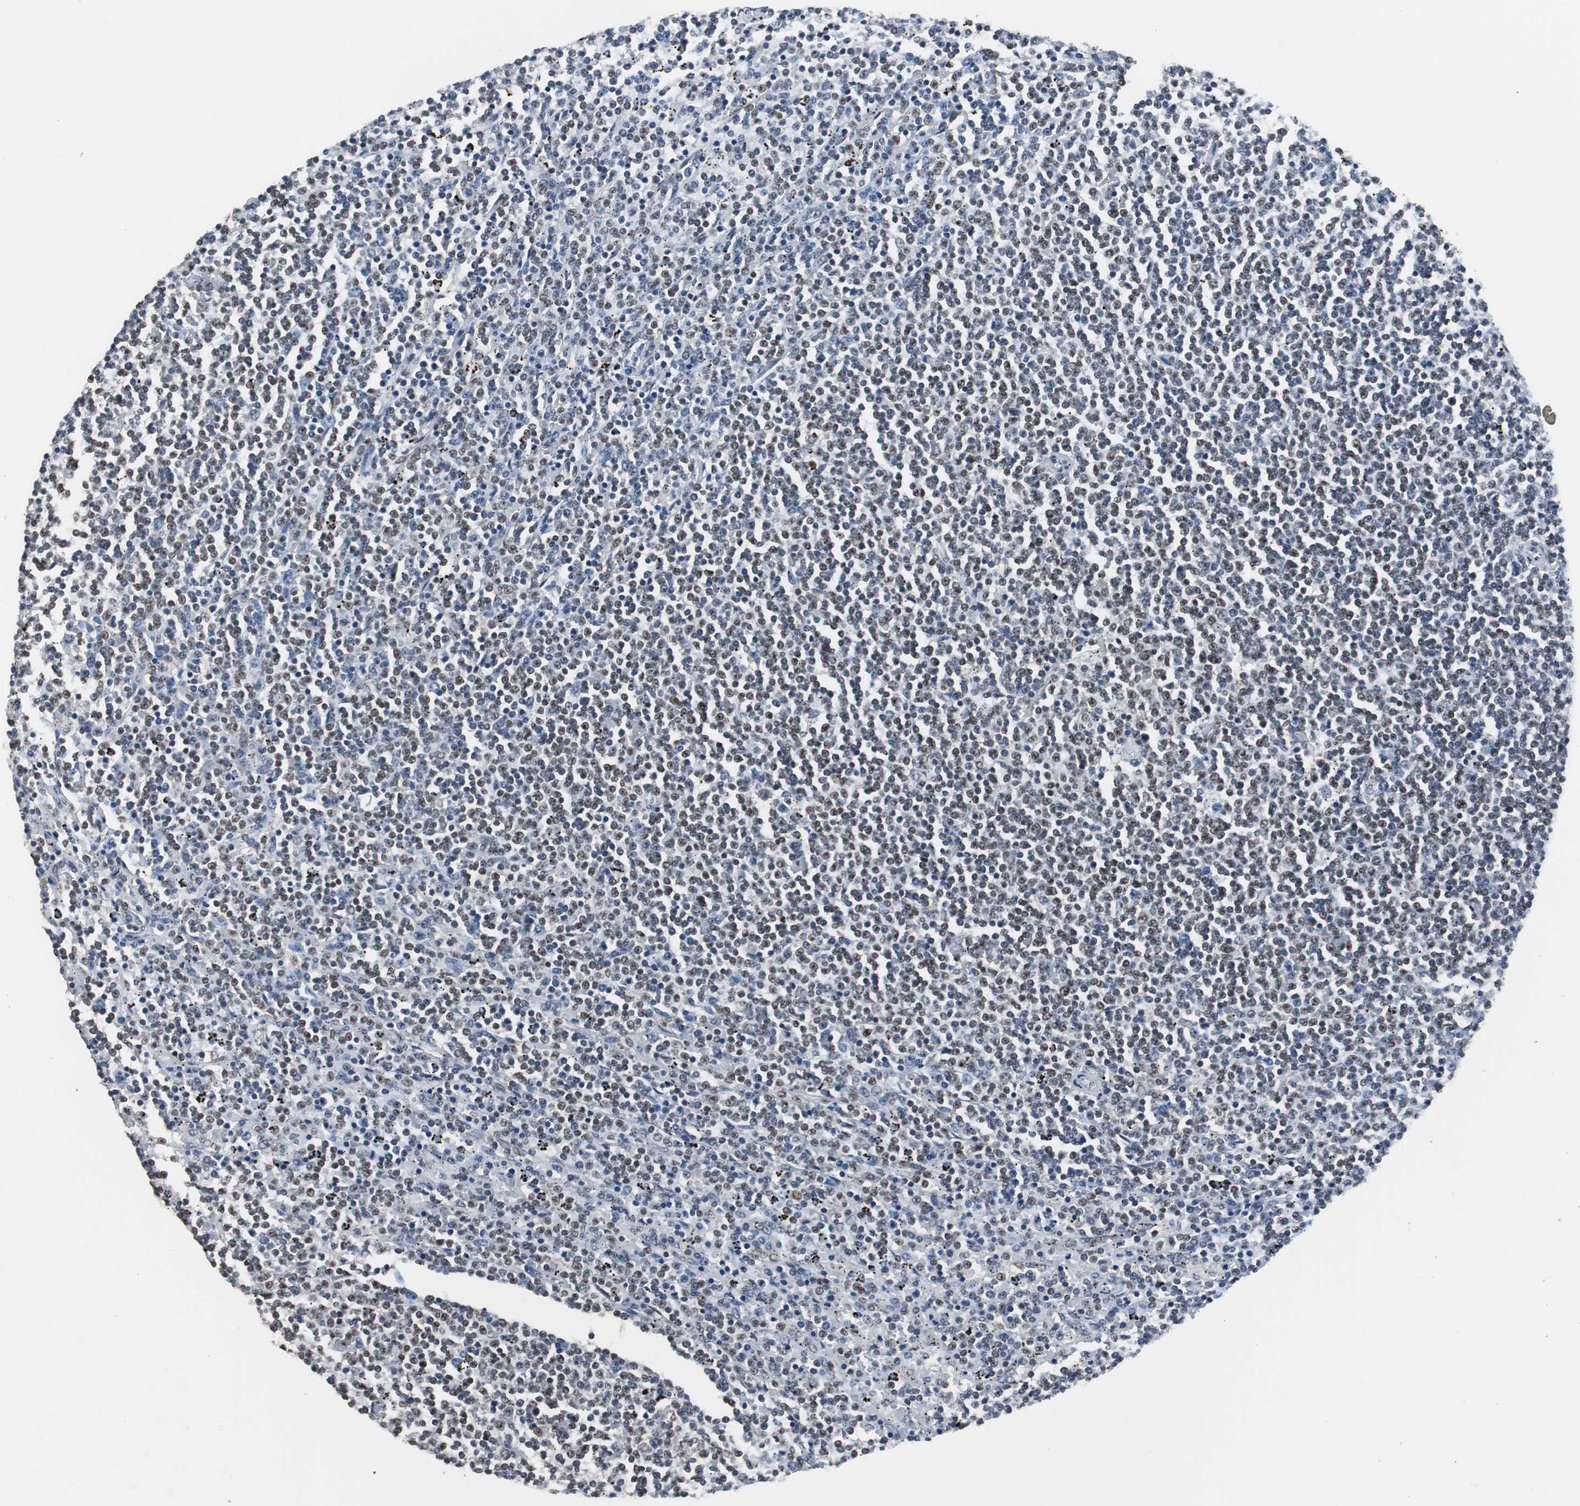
{"staining": {"intensity": "strong", "quantity": "25%-75%", "location": "nuclear"}, "tissue": "lymphoma", "cell_type": "Tumor cells", "image_type": "cancer", "snomed": [{"axis": "morphology", "description": "Malignant lymphoma, non-Hodgkin's type, Low grade"}, {"axis": "topography", "description": "Spleen"}], "caption": "High-power microscopy captured an IHC photomicrograph of lymphoma, revealing strong nuclear positivity in about 25%-75% of tumor cells.", "gene": "ZHX2", "patient": {"sex": "female", "age": 50}}